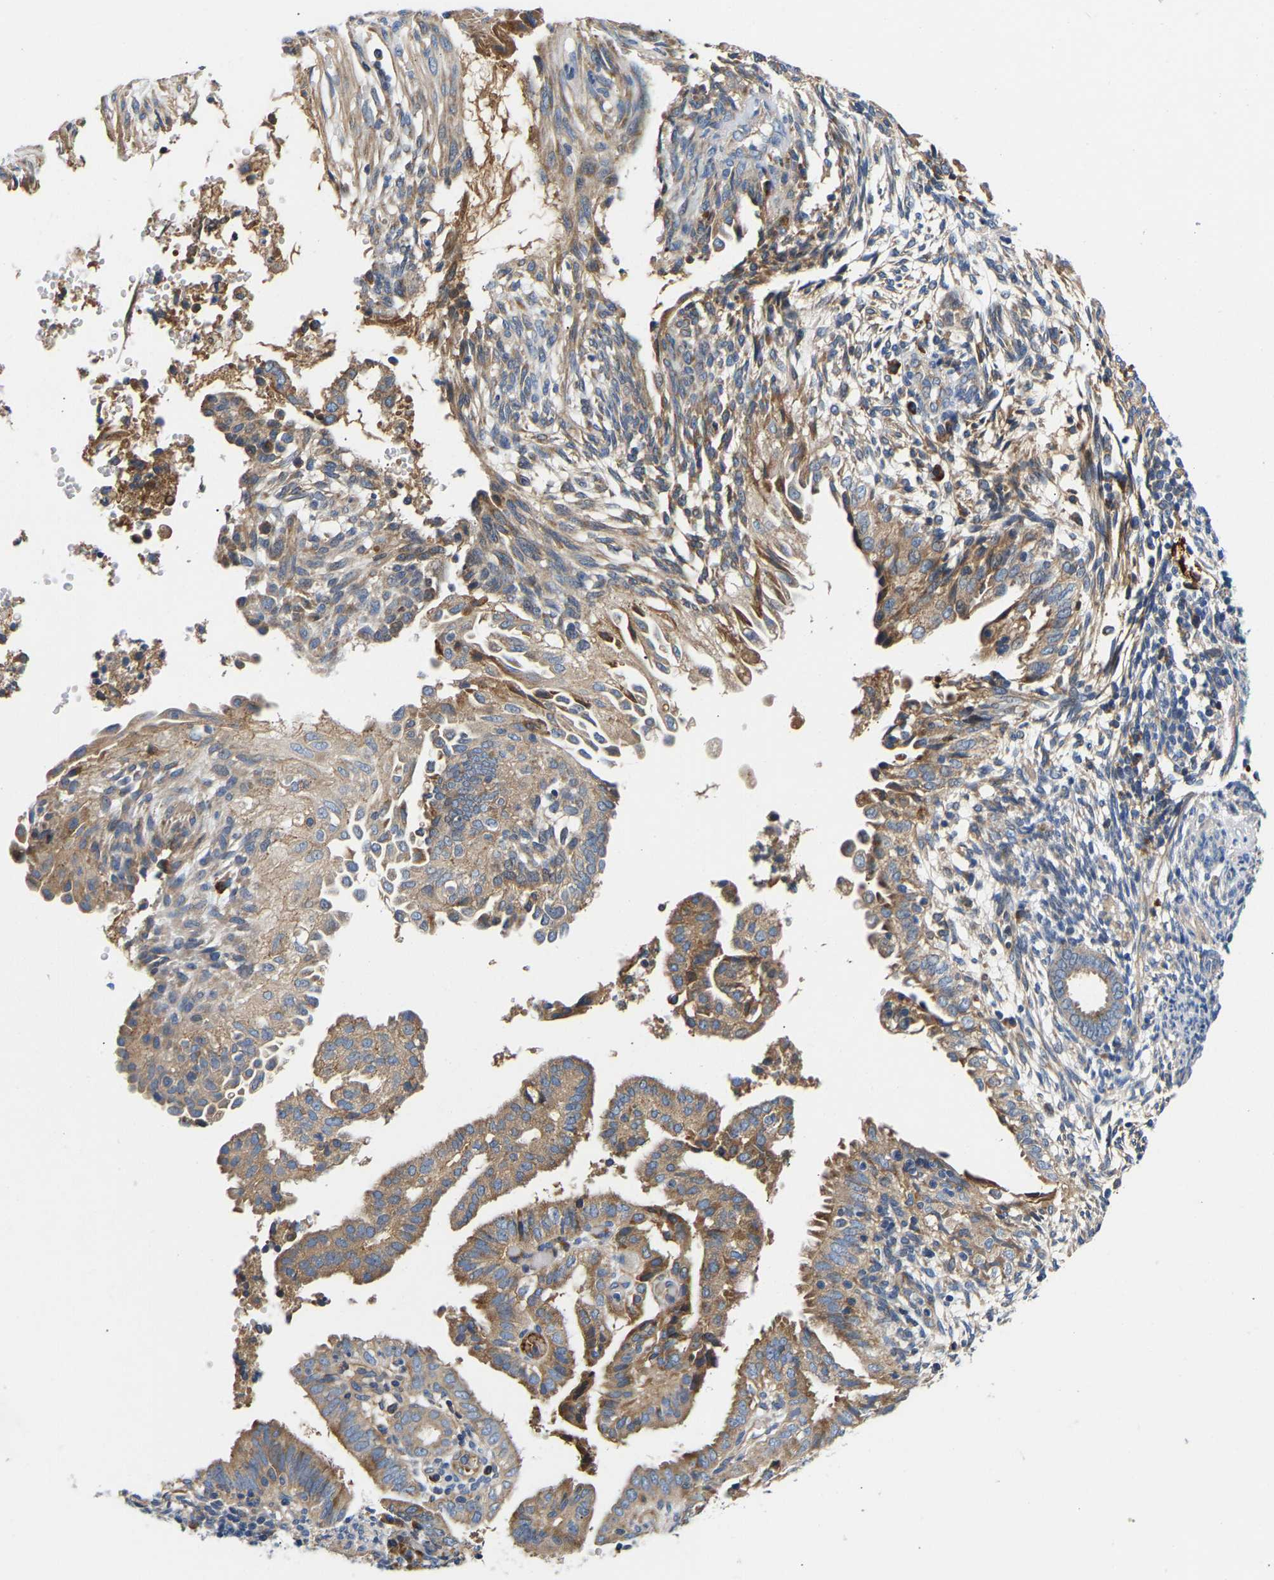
{"staining": {"intensity": "weak", "quantity": ">75%", "location": "cytoplasmic/membranous"}, "tissue": "endometrial cancer", "cell_type": "Tumor cells", "image_type": "cancer", "snomed": [{"axis": "morphology", "description": "Adenocarcinoma, NOS"}, {"axis": "topography", "description": "Endometrium"}], "caption": "Endometrial cancer (adenocarcinoma) tissue displays weak cytoplasmic/membranous staining in about >75% of tumor cells, visualized by immunohistochemistry. (Brightfield microscopy of DAB IHC at high magnification).", "gene": "AIMP2", "patient": {"sex": "female", "age": 58}}